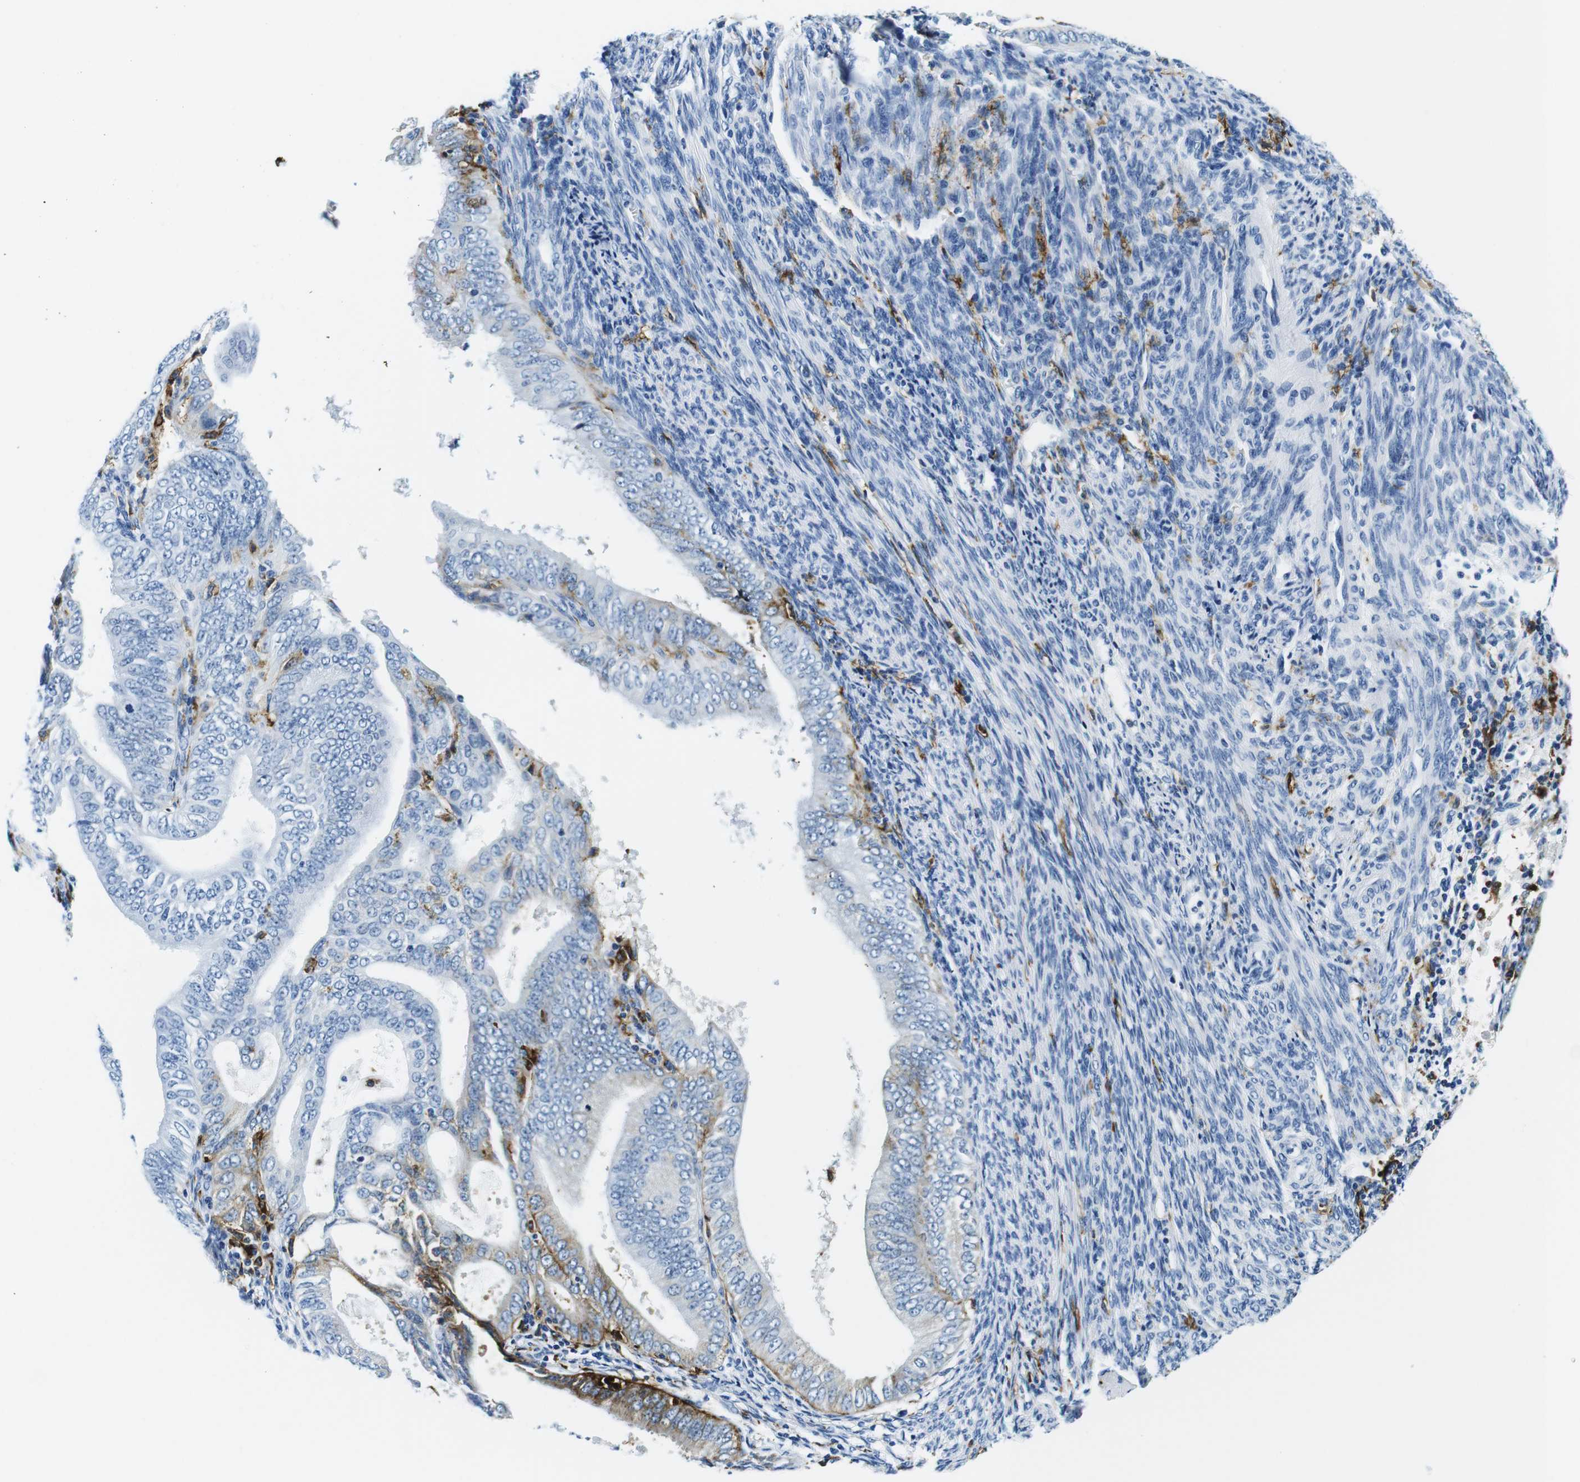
{"staining": {"intensity": "weak", "quantity": "<25%", "location": "cytoplasmic/membranous"}, "tissue": "endometrial cancer", "cell_type": "Tumor cells", "image_type": "cancer", "snomed": [{"axis": "morphology", "description": "Adenocarcinoma, NOS"}, {"axis": "topography", "description": "Endometrium"}], "caption": "Immunohistochemistry (IHC) of endometrial adenocarcinoma displays no expression in tumor cells.", "gene": "HLA-DRB1", "patient": {"sex": "female", "age": 58}}